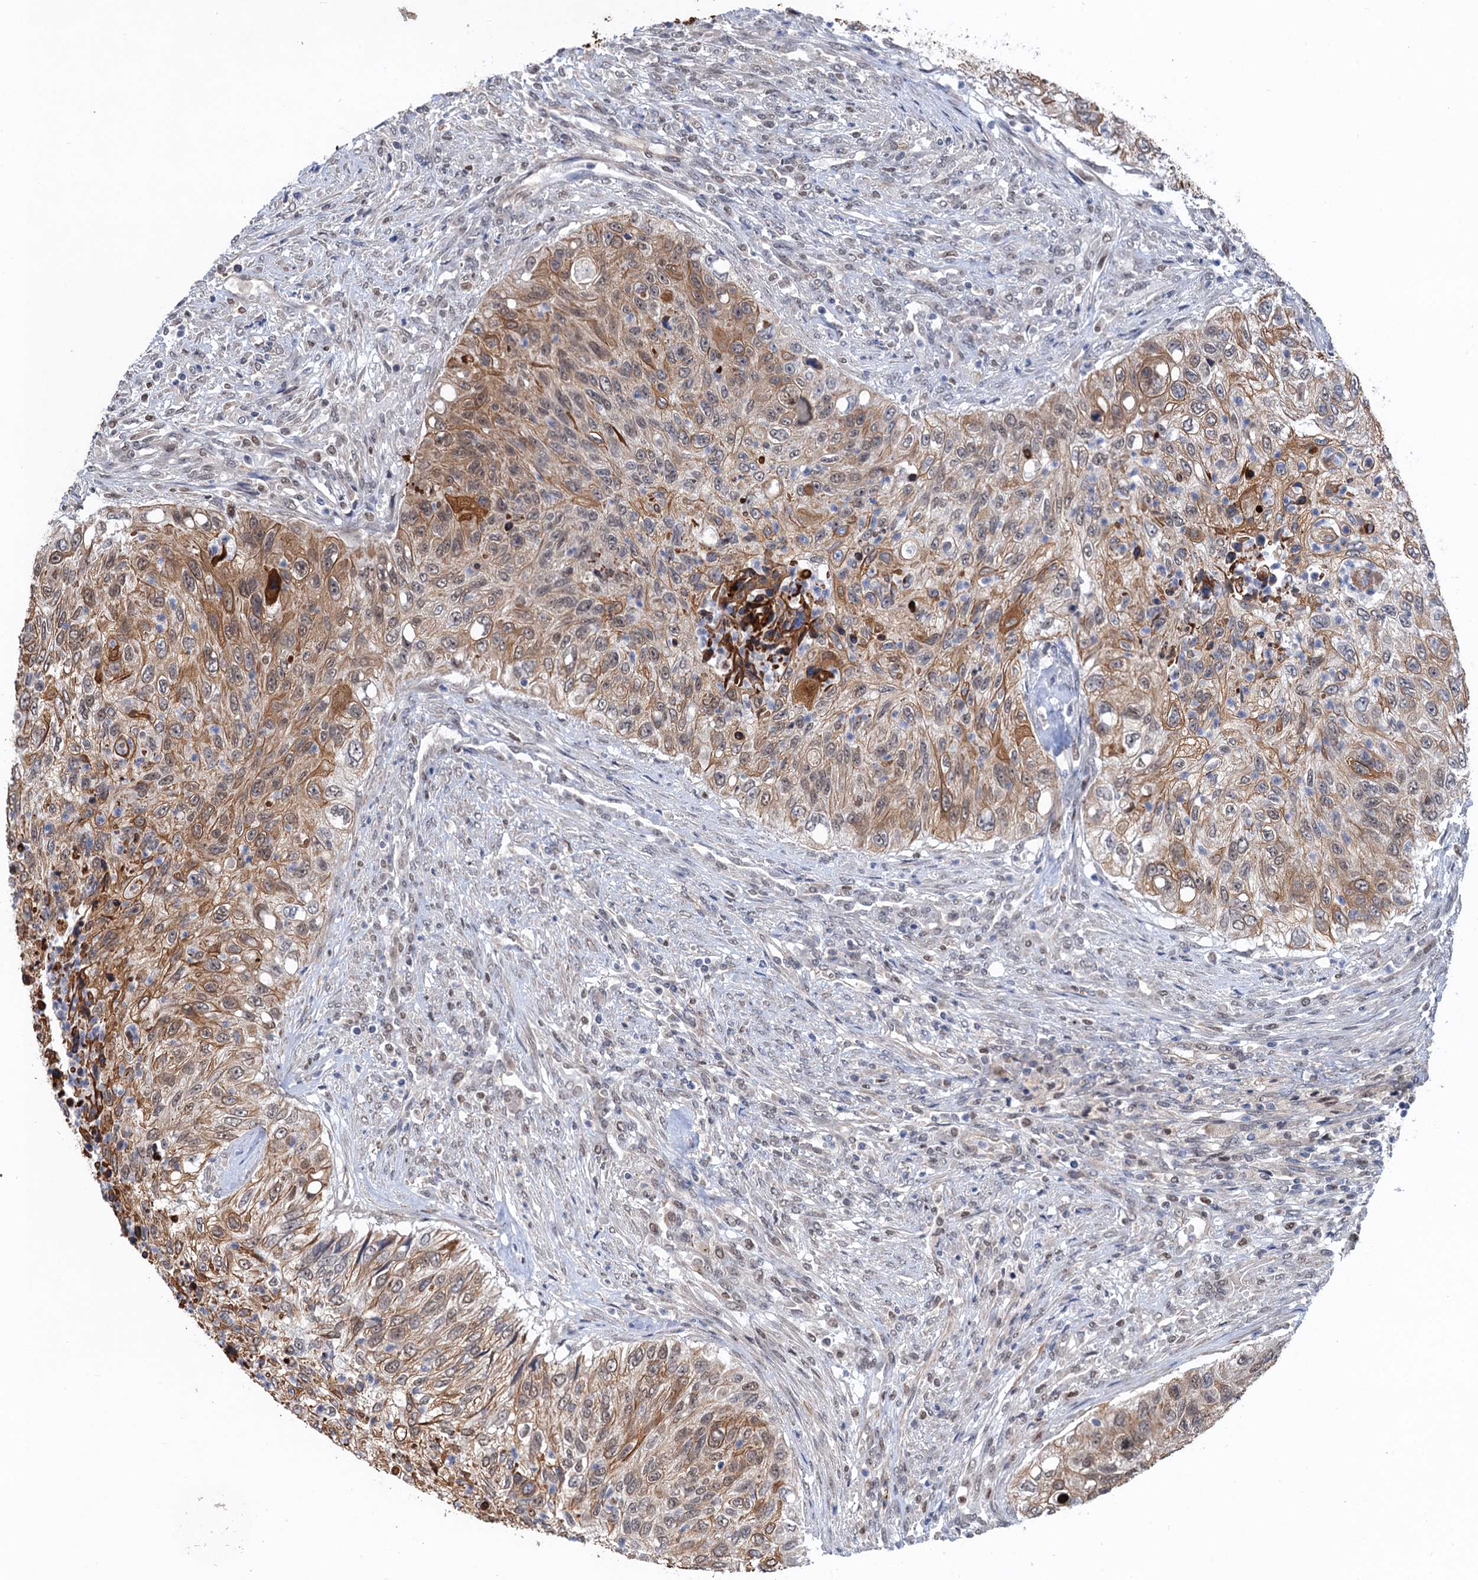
{"staining": {"intensity": "moderate", "quantity": ">75%", "location": "cytoplasmic/membranous"}, "tissue": "urothelial cancer", "cell_type": "Tumor cells", "image_type": "cancer", "snomed": [{"axis": "morphology", "description": "Urothelial carcinoma, High grade"}, {"axis": "topography", "description": "Urinary bladder"}], "caption": "Urothelial carcinoma (high-grade) stained with DAB IHC displays medium levels of moderate cytoplasmic/membranous positivity in about >75% of tumor cells.", "gene": "TTC31", "patient": {"sex": "female", "age": 60}}